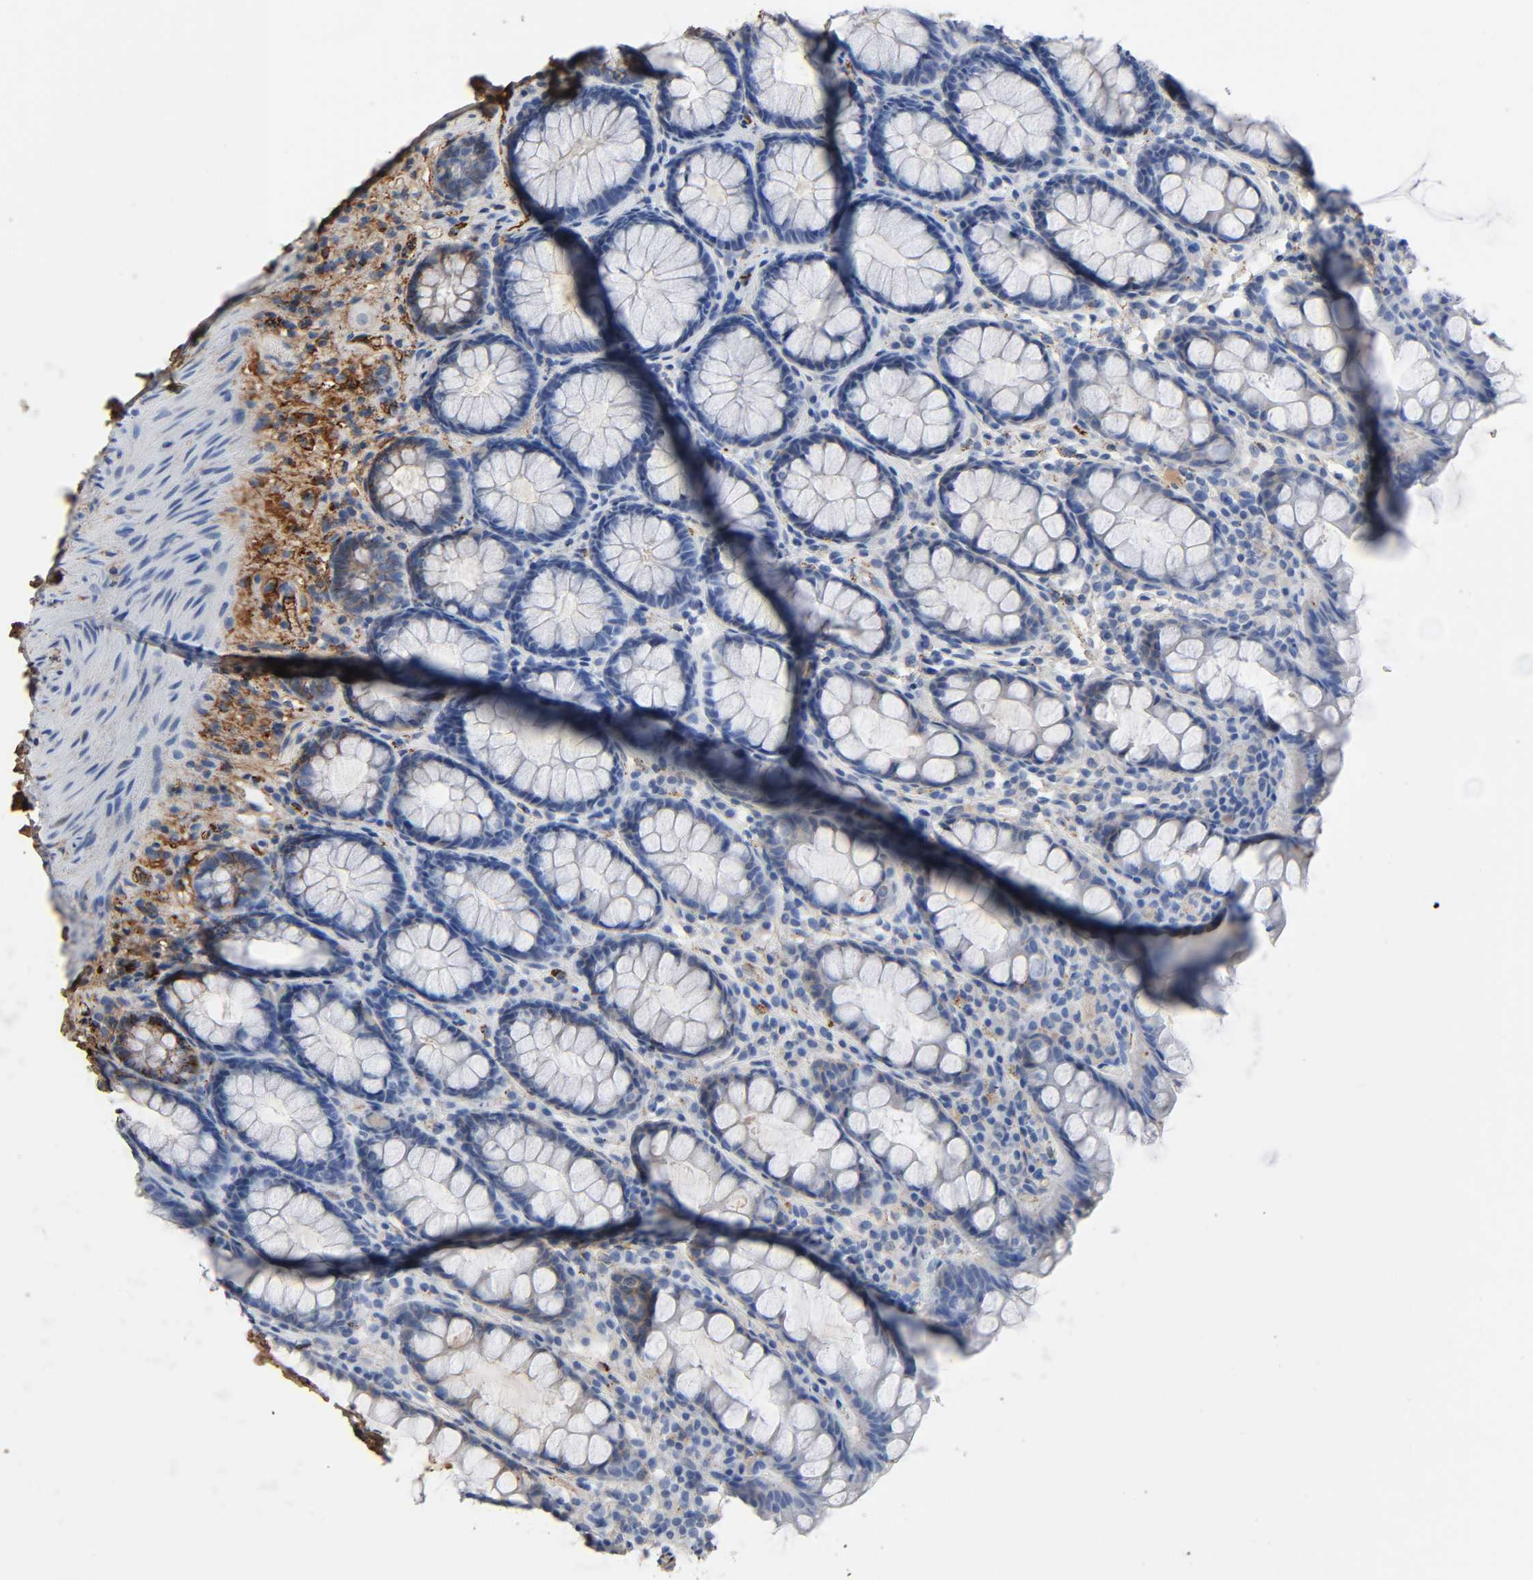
{"staining": {"intensity": "weak", "quantity": "25%-75%", "location": "cytoplasmic/membranous"}, "tissue": "rectum", "cell_type": "Glandular cells", "image_type": "normal", "snomed": [{"axis": "morphology", "description": "Normal tissue, NOS"}, {"axis": "topography", "description": "Rectum"}], "caption": "An immunohistochemistry micrograph of normal tissue is shown. Protein staining in brown highlights weak cytoplasmic/membranous positivity in rectum within glandular cells.", "gene": "C3", "patient": {"sex": "male", "age": 92}}